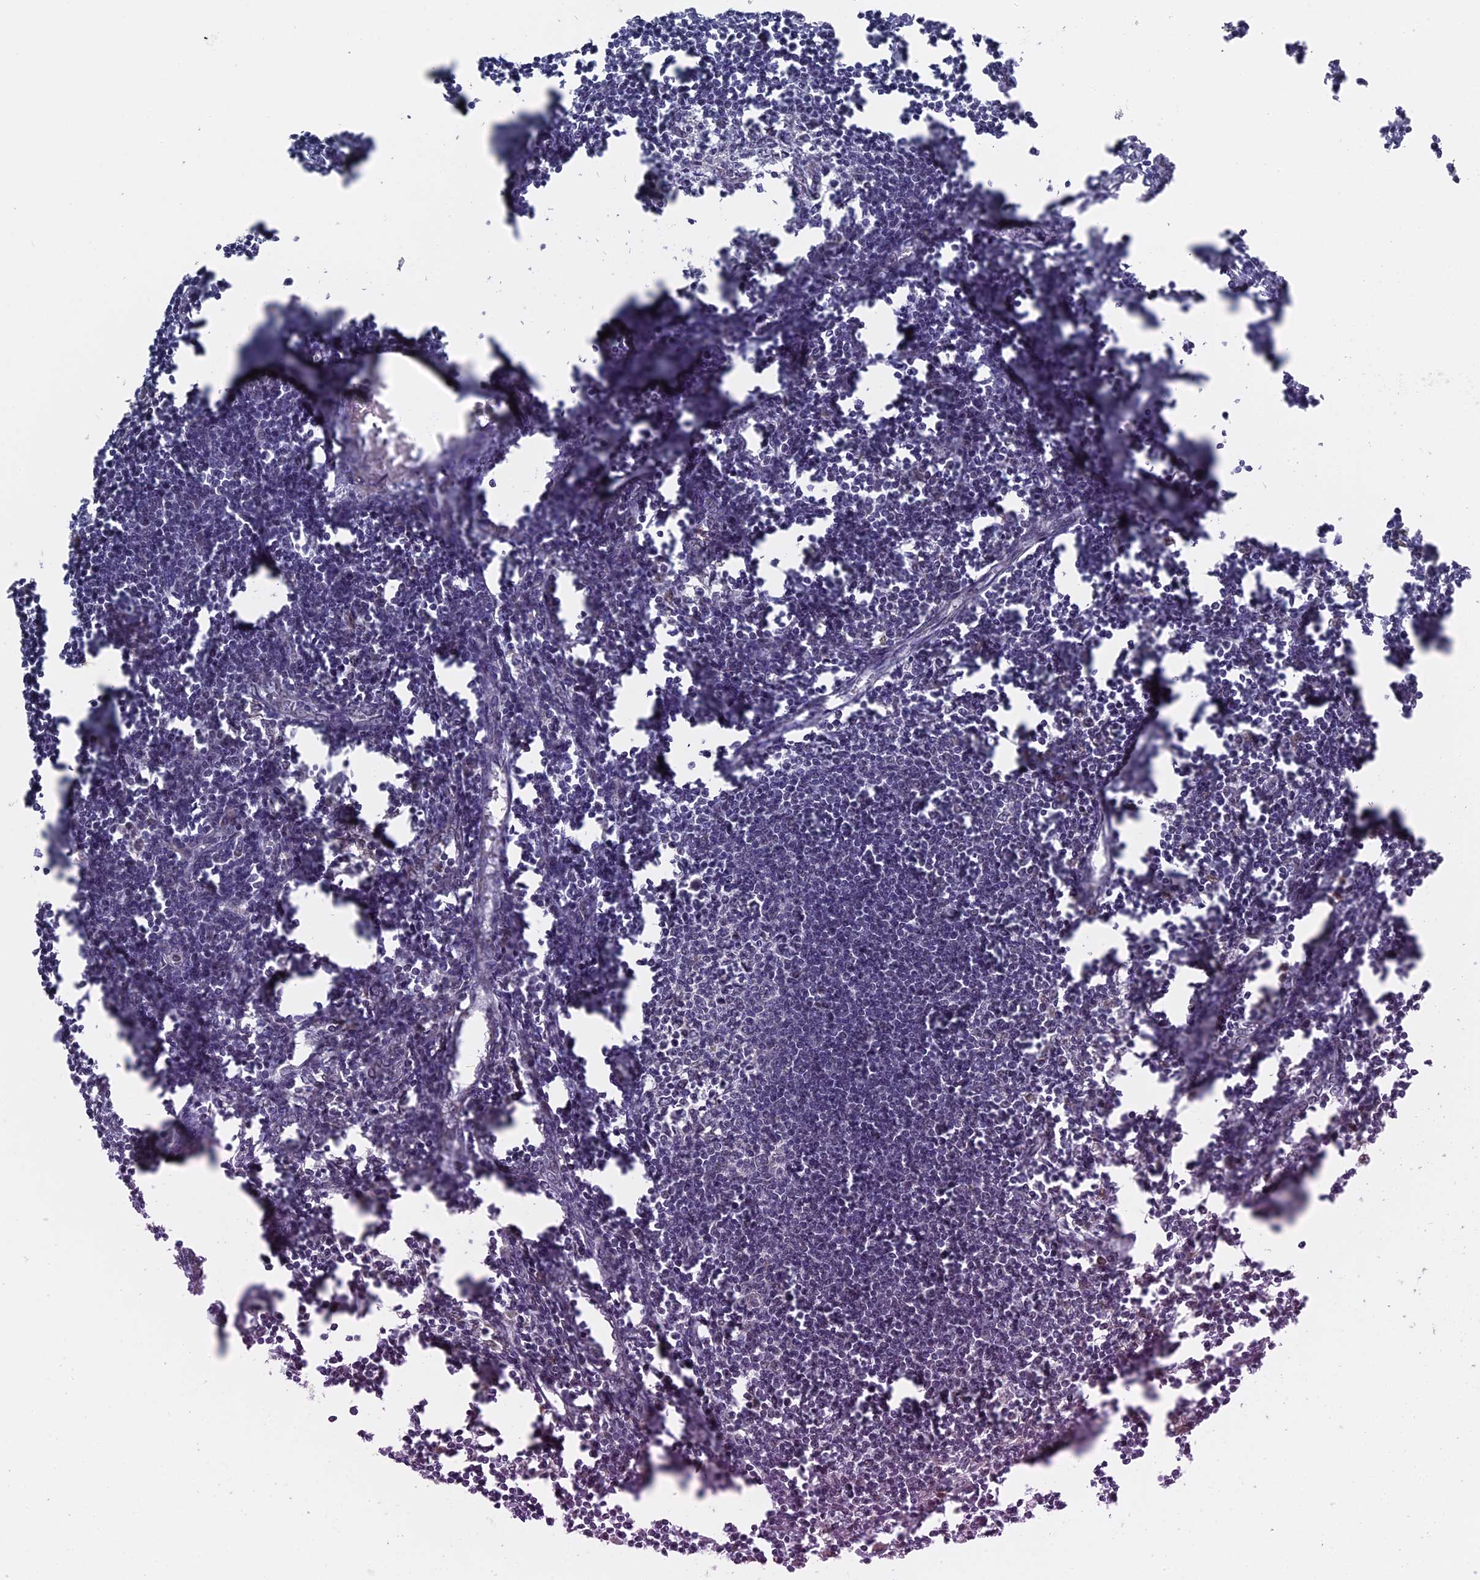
{"staining": {"intensity": "weak", "quantity": "<25%", "location": "nuclear"}, "tissue": "lymph node", "cell_type": "Germinal center cells", "image_type": "normal", "snomed": [{"axis": "morphology", "description": "Normal tissue, NOS"}, {"axis": "morphology", "description": "Malignant melanoma, Metastatic site"}, {"axis": "topography", "description": "Lymph node"}], "caption": "High magnification brightfield microscopy of benign lymph node stained with DAB (3,3'-diaminobenzidine) (brown) and counterstained with hematoxylin (blue): germinal center cells show no significant expression. (DAB IHC, high magnification).", "gene": "MTRF1", "patient": {"sex": "male", "age": 41}}